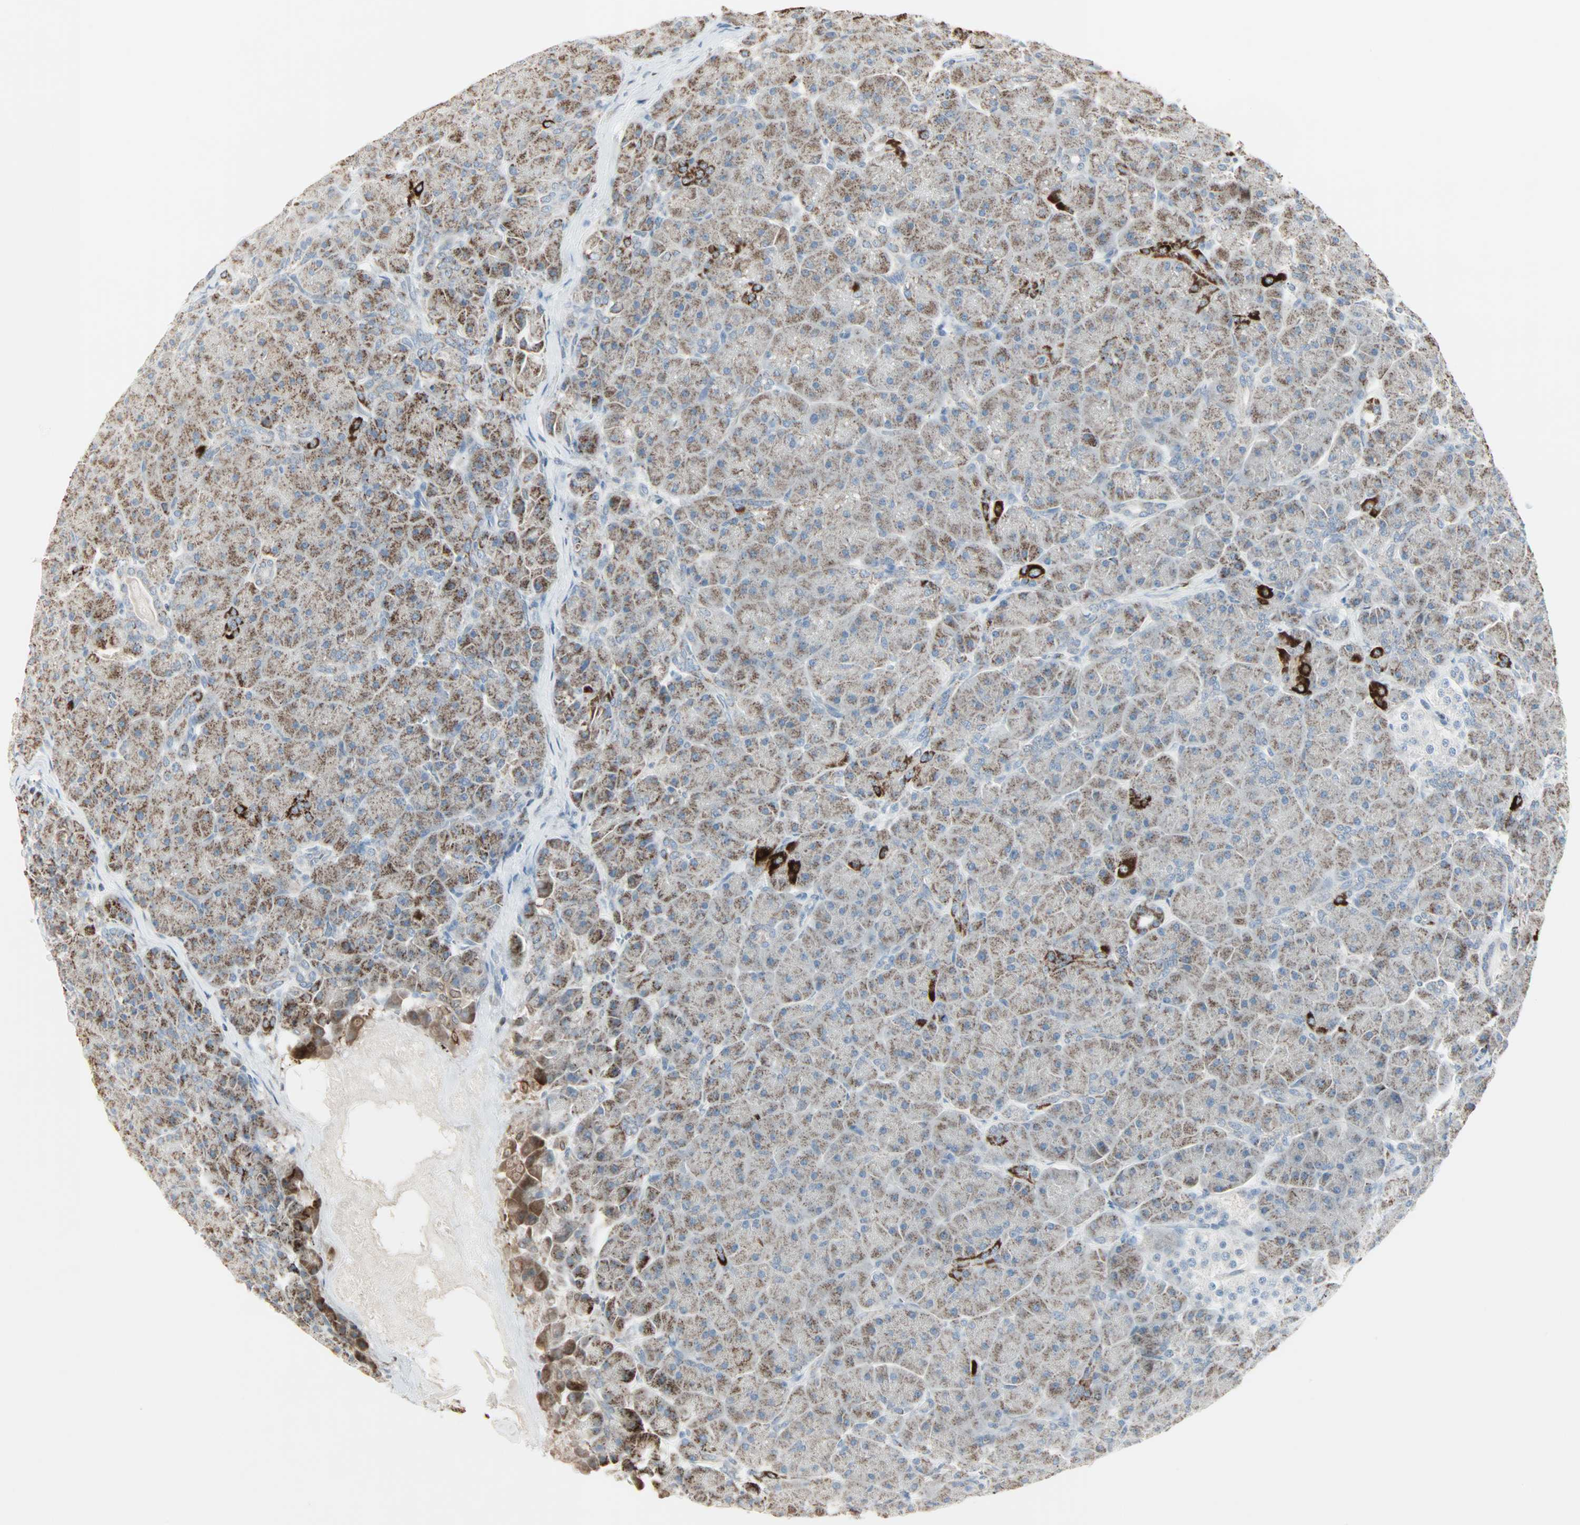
{"staining": {"intensity": "moderate", "quantity": "25%-75%", "location": "cytoplasmic/membranous"}, "tissue": "pancreas", "cell_type": "Exocrine glandular cells", "image_type": "normal", "snomed": [{"axis": "morphology", "description": "Normal tissue, NOS"}, {"axis": "topography", "description": "Pancreas"}], "caption": "High-power microscopy captured an immunohistochemistry micrograph of unremarkable pancreas, revealing moderate cytoplasmic/membranous staining in about 25%-75% of exocrine glandular cells.", "gene": "IDH2", "patient": {"sex": "male", "age": 66}}